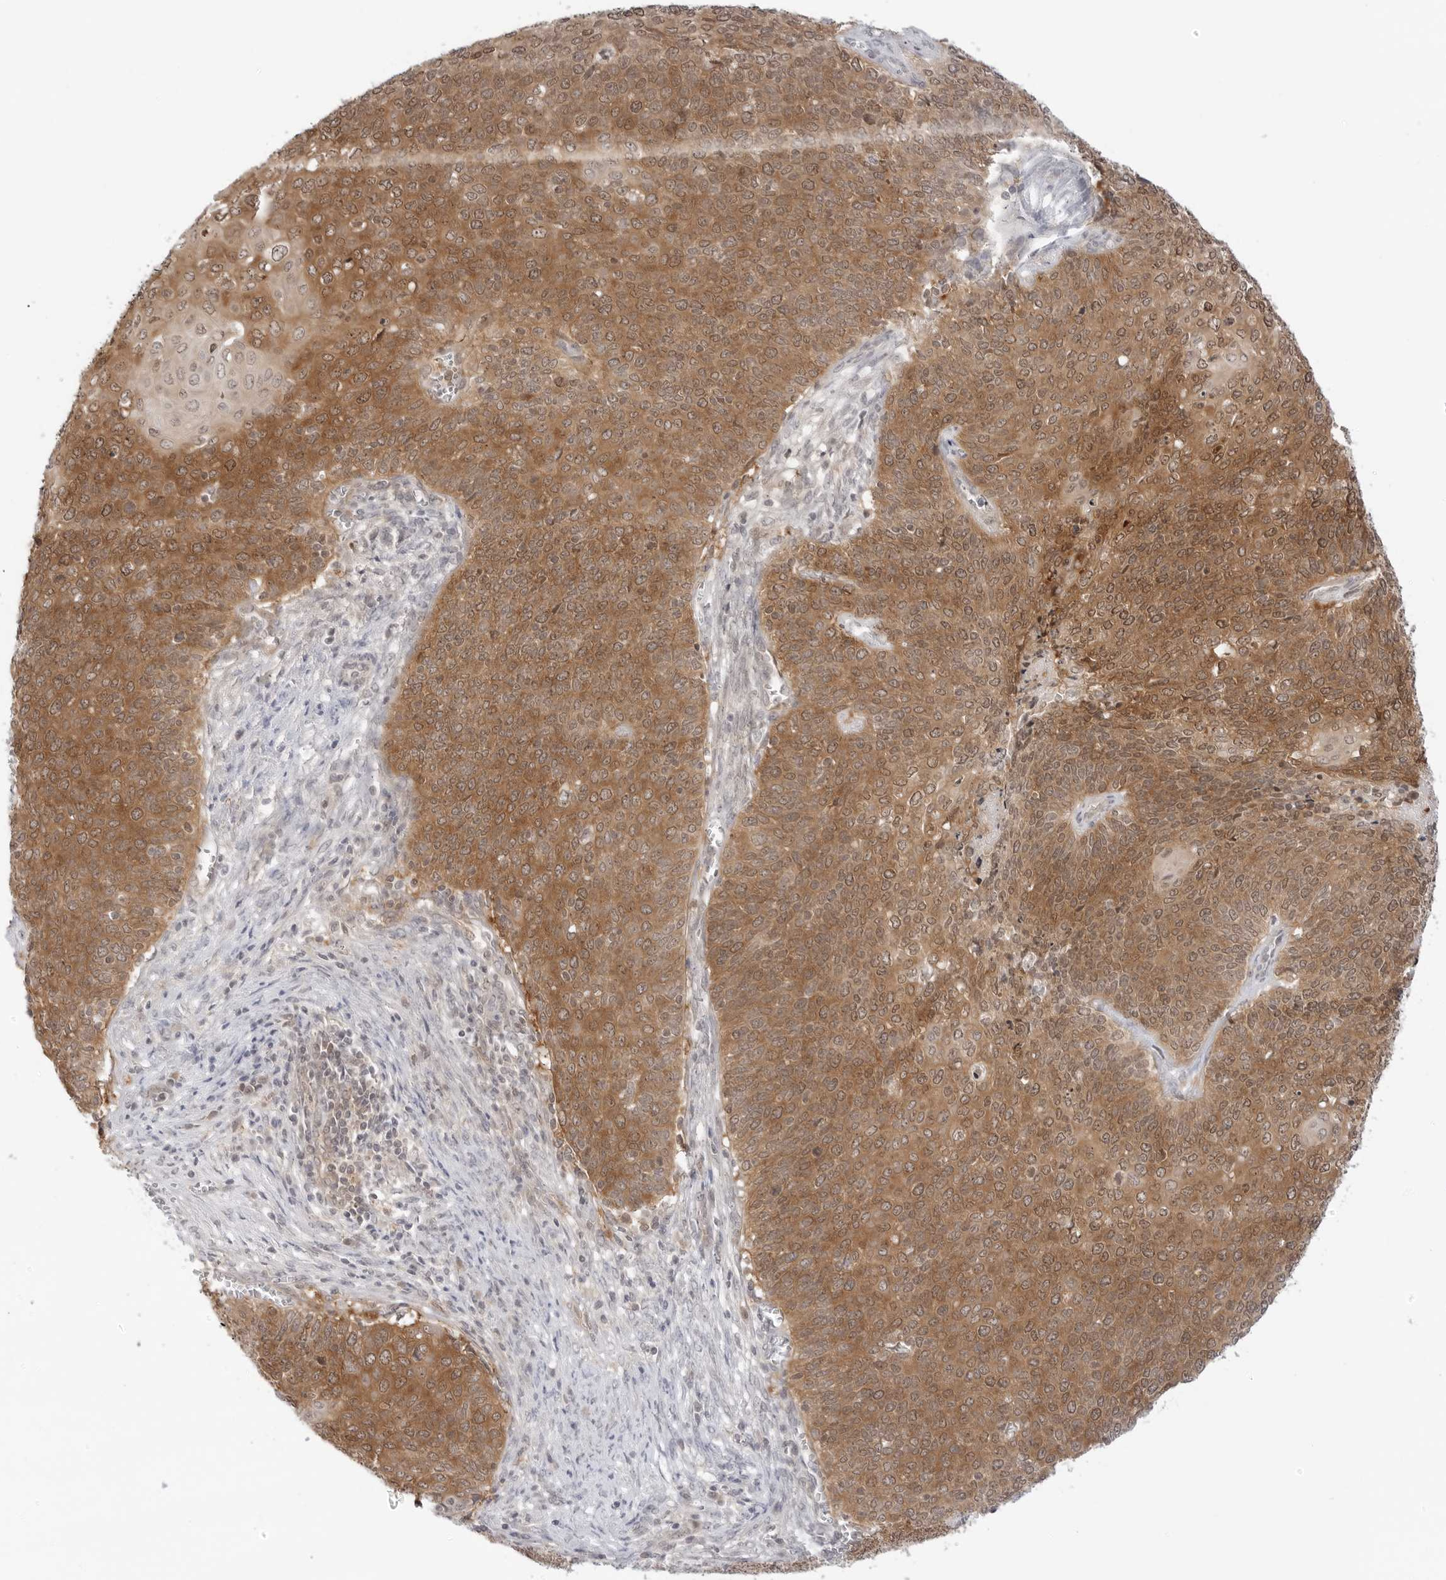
{"staining": {"intensity": "strong", "quantity": ">75%", "location": "cytoplasmic/membranous"}, "tissue": "cervical cancer", "cell_type": "Tumor cells", "image_type": "cancer", "snomed": [{"axis": "morphology", "description": "Squamous cell carcinoma, NOS"}, {"axis": "topography", "description": "Cervix"}], "caption": "Tumor cells display strong cytoplasmic/membranous expression in about >75% of cells in squamous cell carcinoma (cervical).", "gene": "NUDC", "patient": {"sex": "female", "age": 39}}